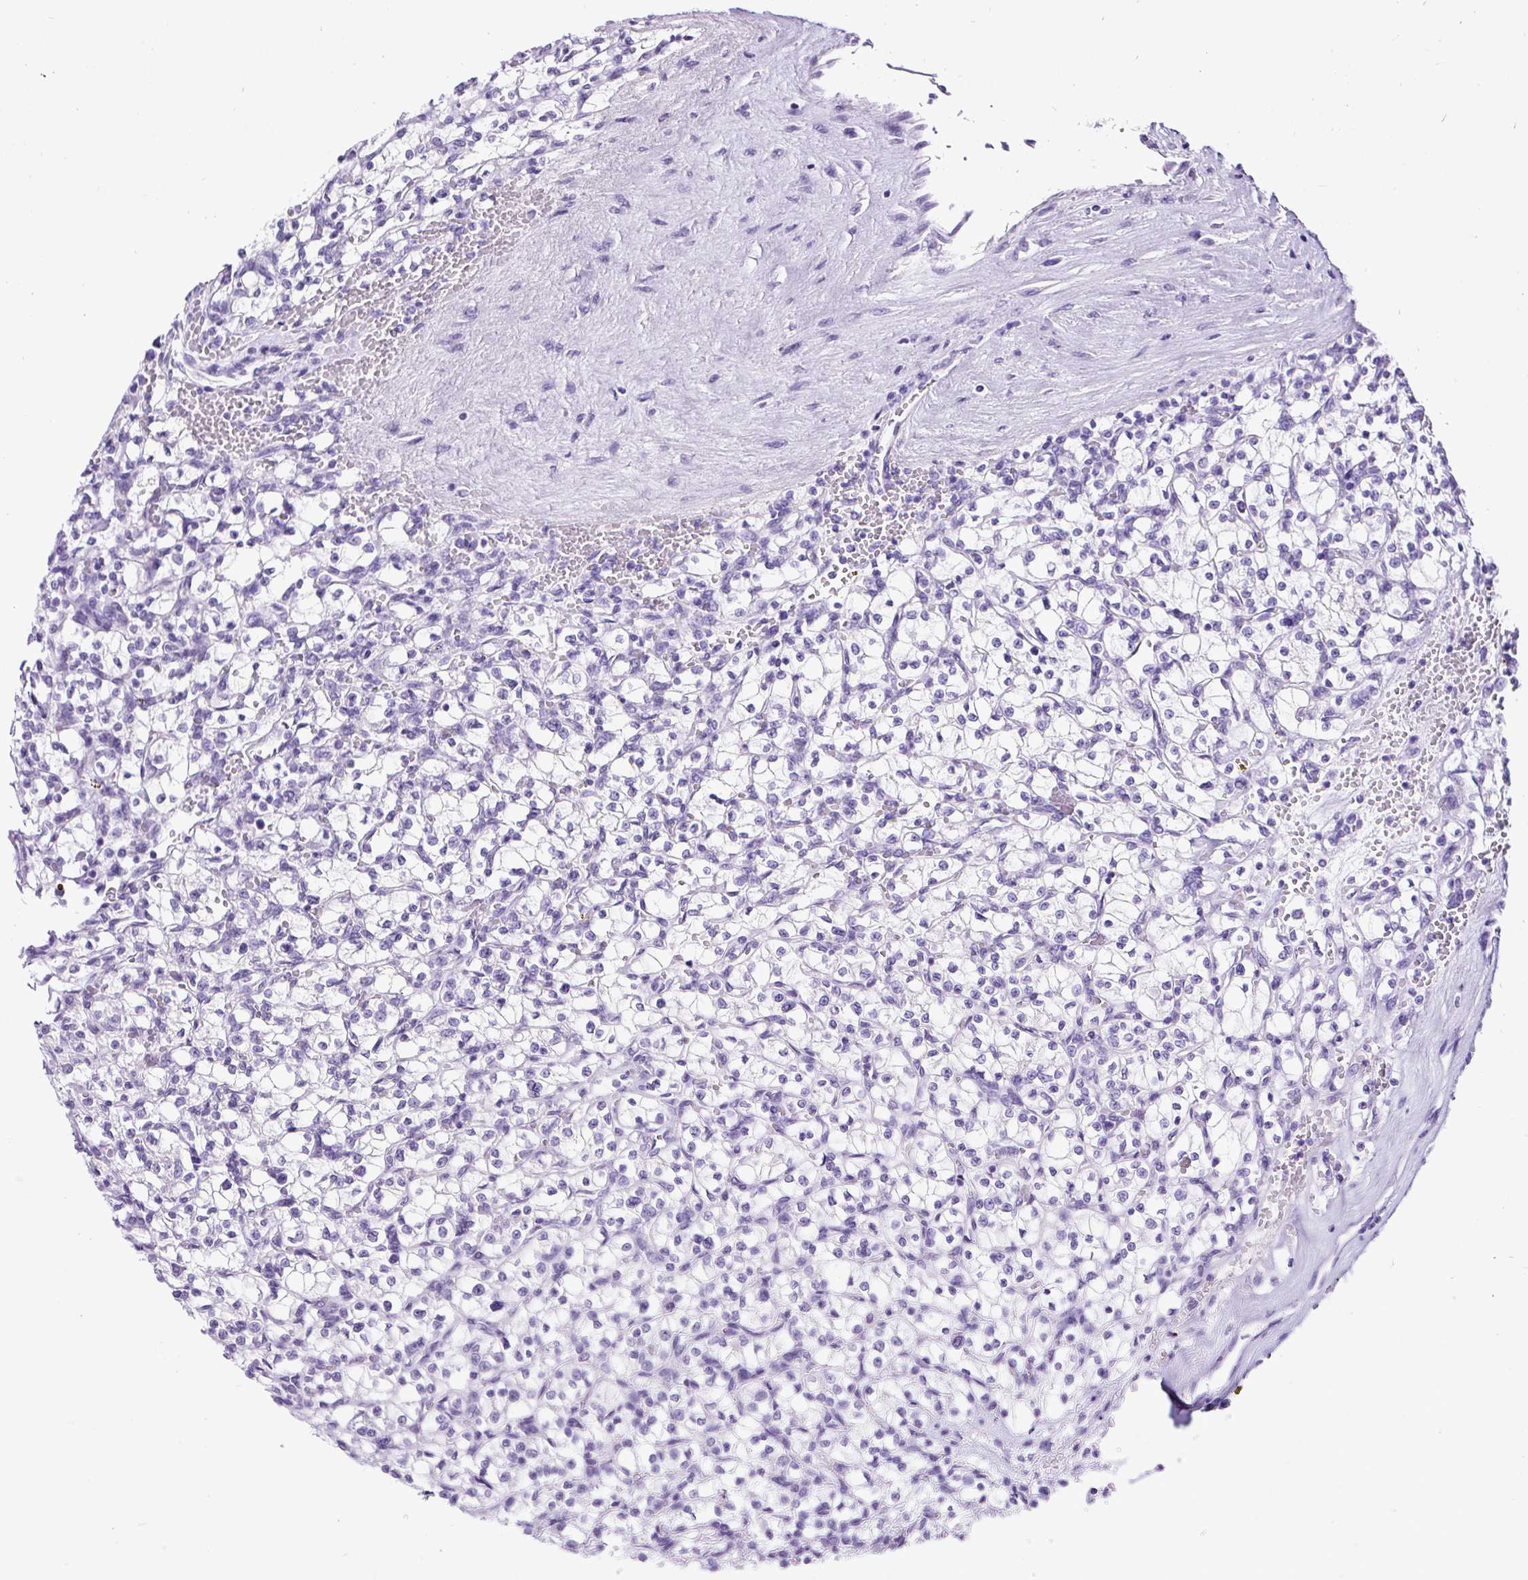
{"staining": {"intensity": "negative", "quantity": "none", "location": "none"}, "tissue": "renal cancer", "cell_type": "Tumor cells", "image_type": "cancer", "snomed": [{"axis": "morphology", "description": "Adenocarcinoma, NOS"}, {"axis": "topography", "description": "Kidney"}], "caption": "The histopathology image displays no significant positivity in tumor cells of renal cancer (adenocarcinoma).", "gene": "PDIA2", "patient": {"sex": "female", "age": 64}}